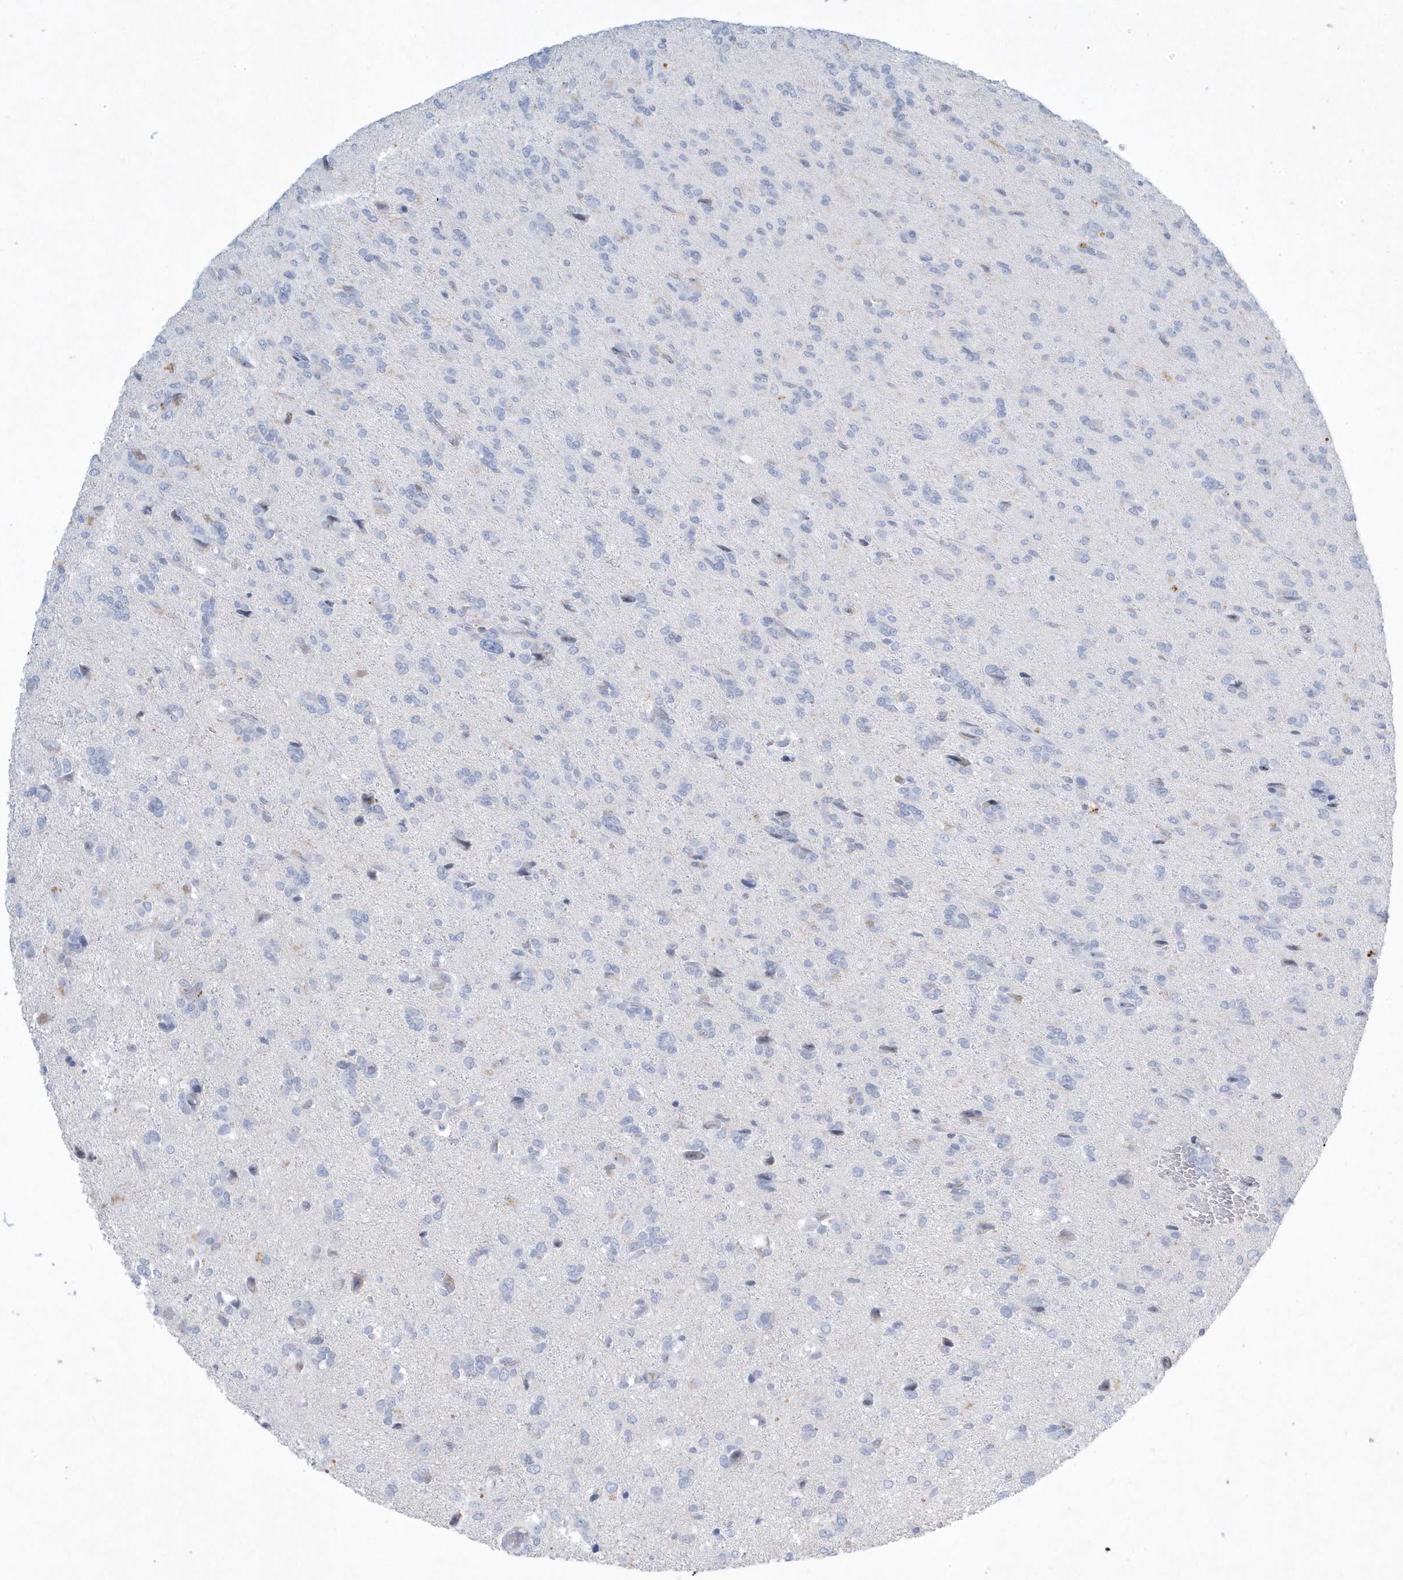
{"staining": {"intensity": "negative", "quantity": "none", "location": "none"}, "tissue": "glioma", "cell_type": "Tumor cells", "image_type": "cancer", "snomed": [{"axis": "morphology", "description": "Glioma, malignant, High grade"}, {"axis": "topography", "description": "Brain"}], "caption": "This is a photomicrograph of immunohistochemistry staining of glioma, which shows no staining in tumor cells.", "gene": "PSD4", "patient": {"sex": "female", "age": 59}}